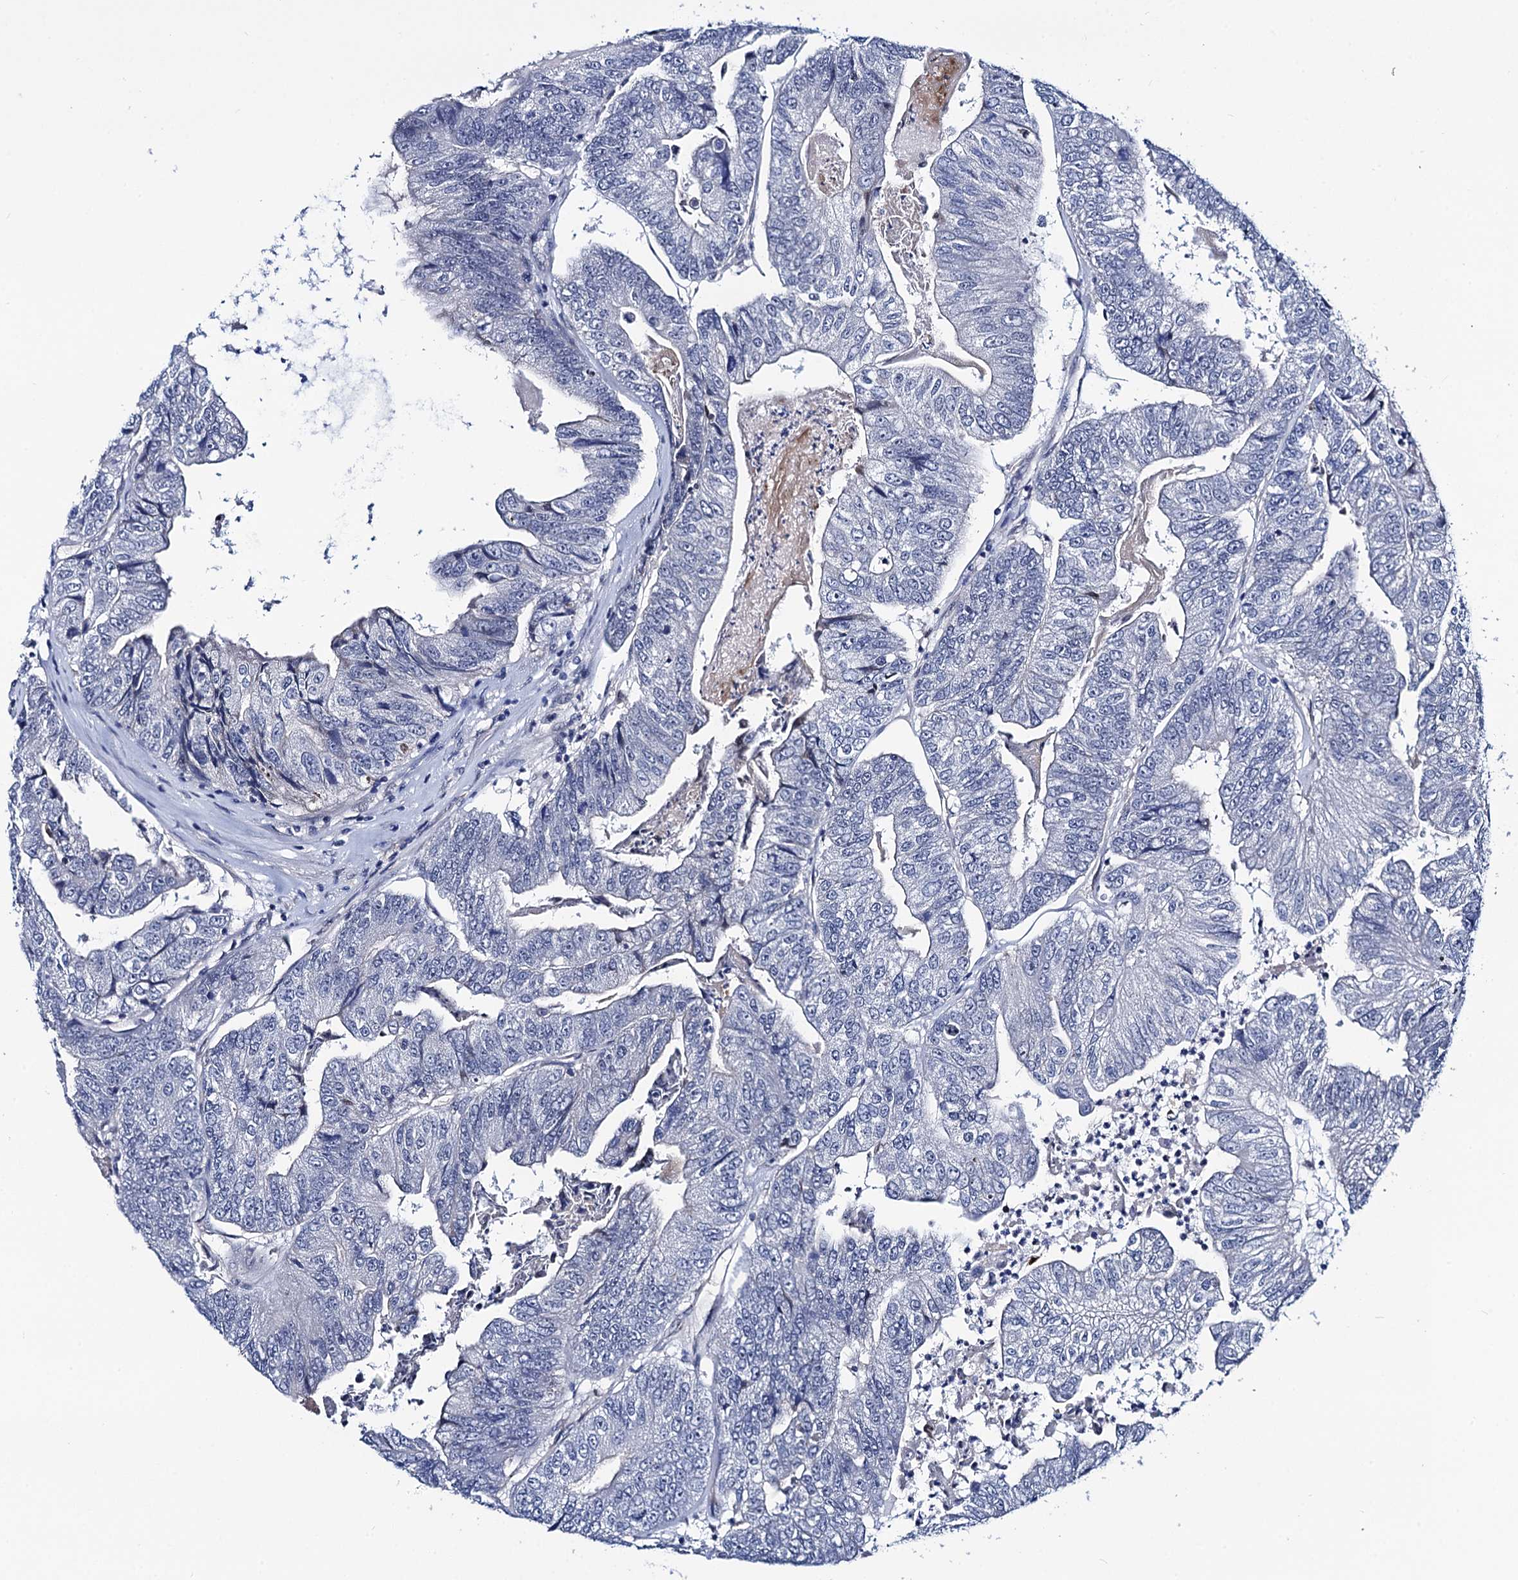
{"staining": {"intensity": "negative", "quantity": "none", "location": "none"}, "tissue": "colorectal cancer", "cell_type": "Tumor cells", "image_type": "cancer", "snomed": [{"axis": "morphology", "description": "Adenocarcinoma, NOS"}, {"axis": "topography", "description": "Colon"}], "caption": "IHC photomicrograph of neoplastic tissue: adenocarcinoma (colorectal) stained with DAB (3,3'-diaminobenzidine) displays no significant protein positivity in tumor cells. (Stains: DAB immunohistochemistry (IHC) with hematoxylin counter stain, Microscopy: brightfield microscopy at high magnification).", "gene": "C16orf87", "patient": {"sex": "female", "age": 67}}